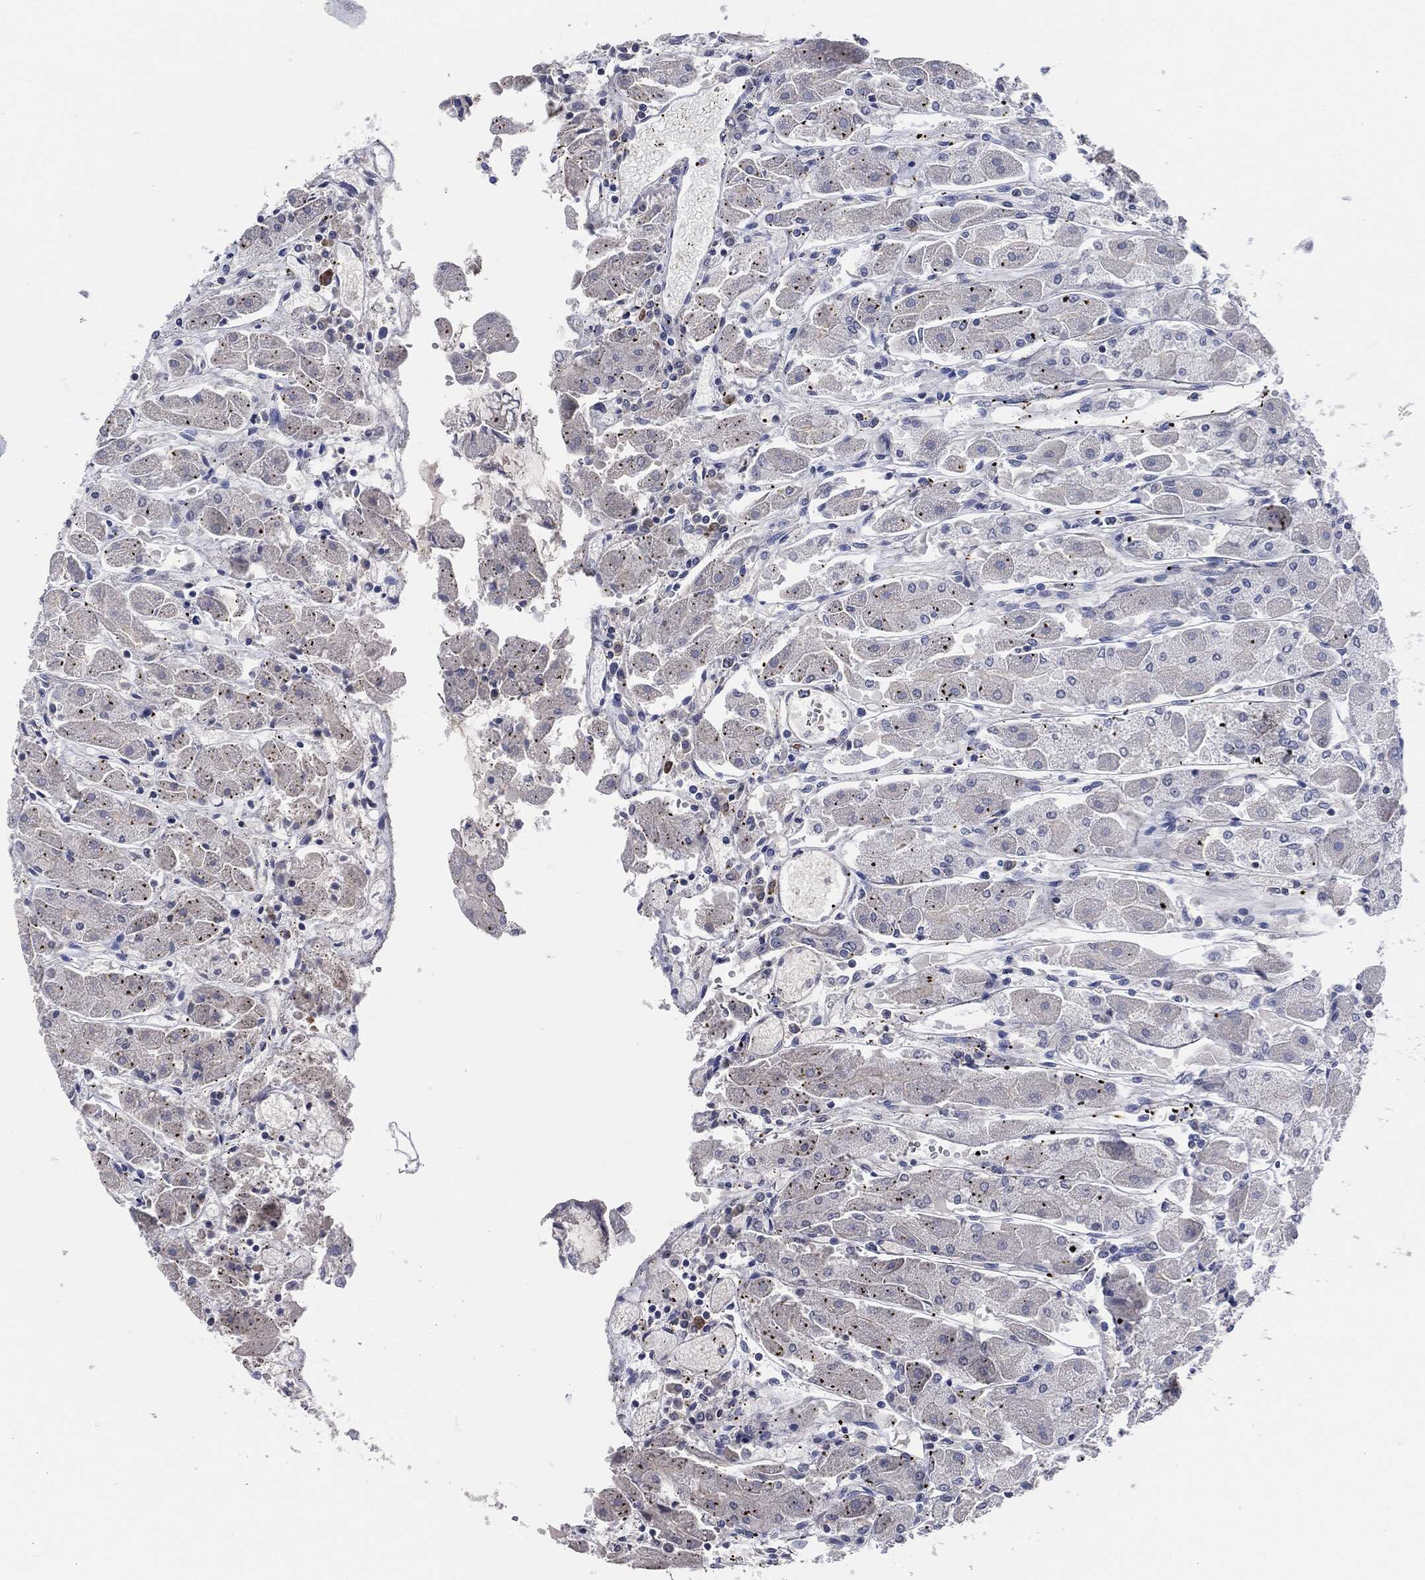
{"staining": {"intensity": "negative", "quantity": "none", "location": "none"}, "tissue": "stomach", "cell_type": "Glandular cells", "image_type": "normal", "snomed": [{"axis": "morphology", "description": "Normal tissue, NOS"}, {"axis": "topography", "description": "Stomach"}], "caption": "Immunohistochemistry (IHC) of unremarkable stomach exhibits no staining in glandular cells.", "gene": "CD27", "patient": {"sex": "male", "age": 70}}